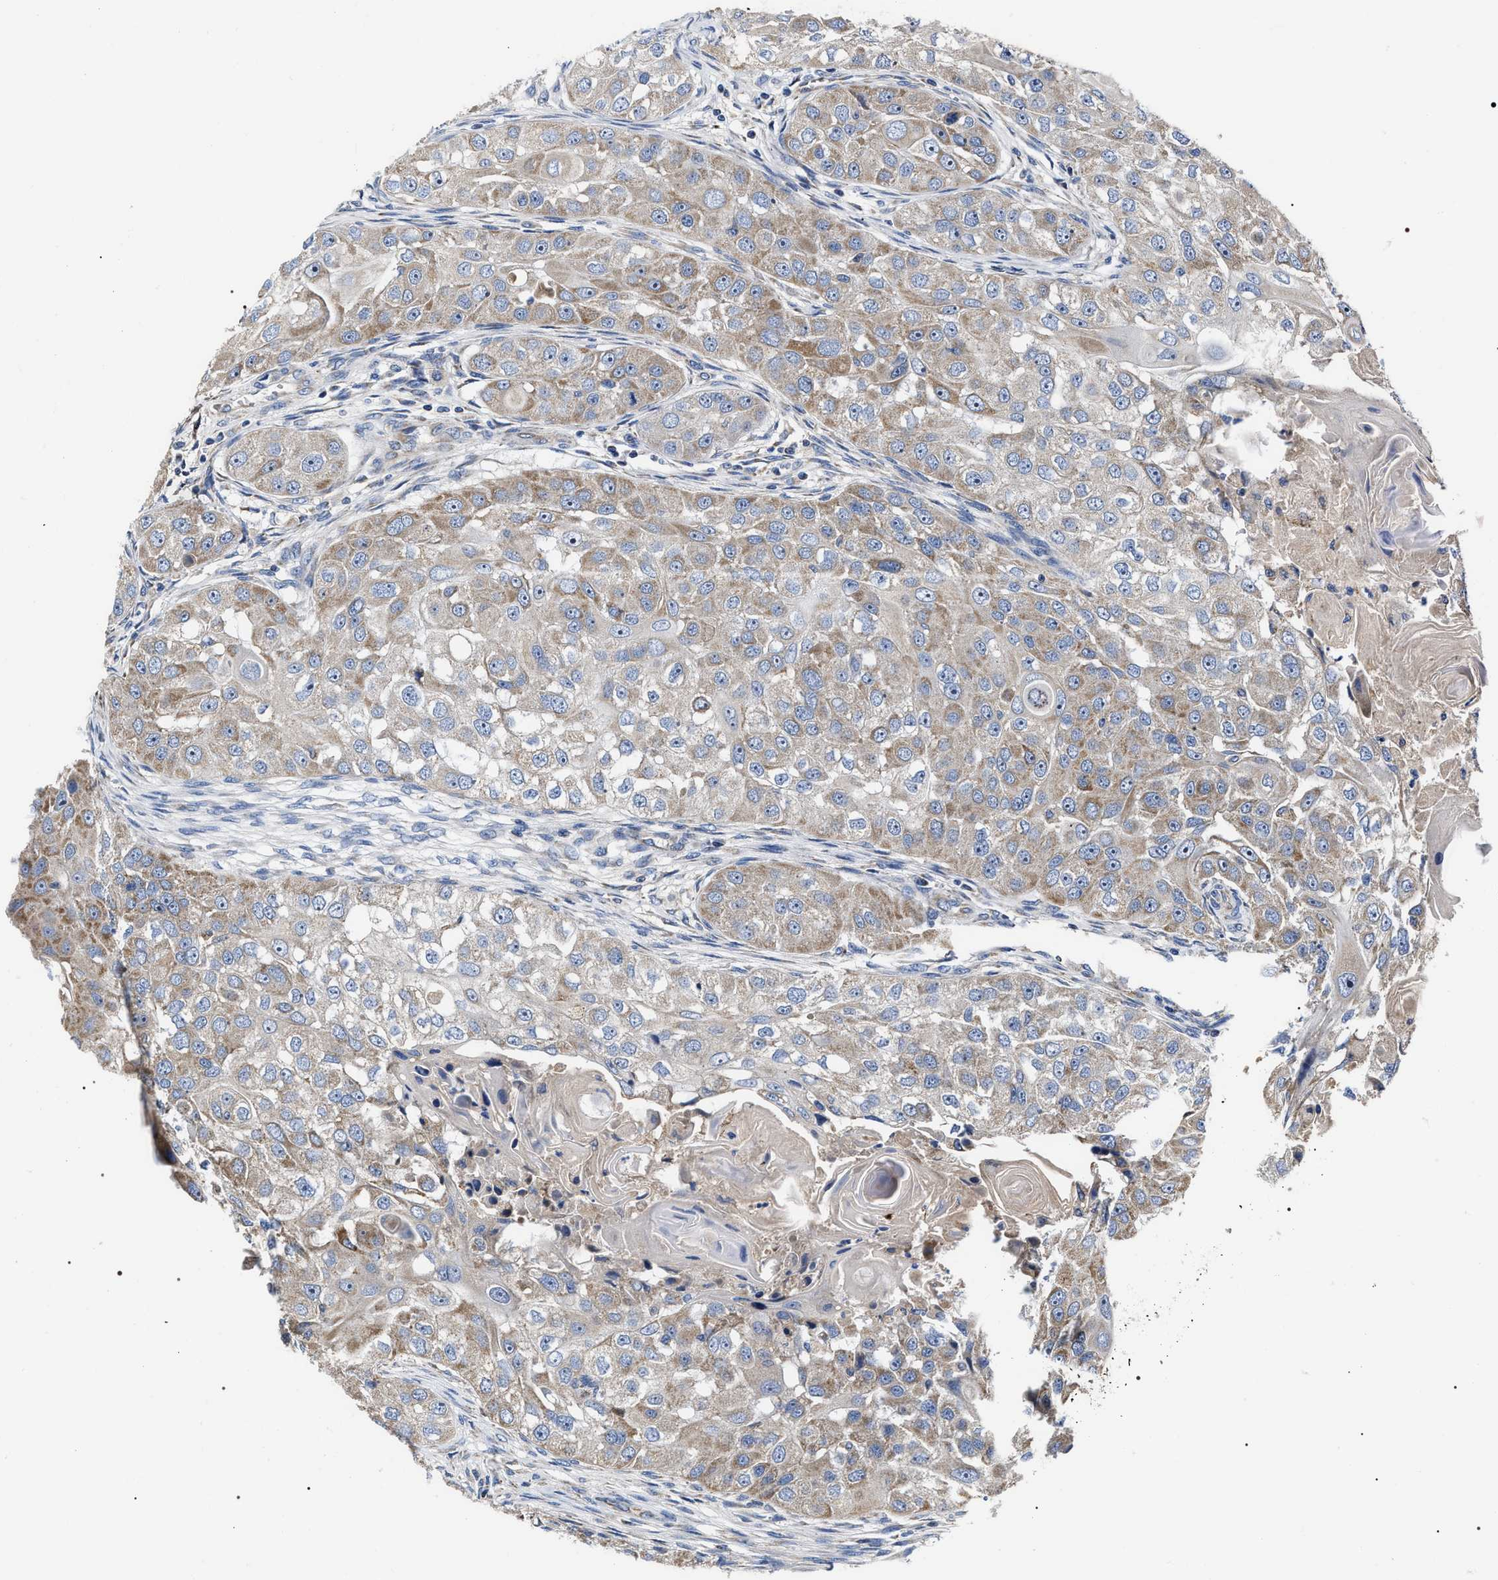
{"staining": {"intensity": "weak", "quantity": ">75%", "location": "cytoplasmic/membranous"}, "tissue": "head and neck cancer", "cell_type": "Tumor cells", "image_type": "cancer", "snomed": [{"axis": "morphology", "description": "Normal tissue, NOS"}, {"axis": "morphology", "description": "Squamous cell carcinoma, NOS"}, {"axis": "topography", "description": "Skeletal muscle"}, {"axis": "topography", "description": "Head-Neck"}], "caption": "High-magnification brightfield microscopy of head and neck cancer (squamous cell carcinoma) stained with DAB (3,3'-diaminobenzidine) (brown) and counterstained with hematoxylin (blue). tumor cells exhibit weak cytoplasmic/membranous positivity is identified in approximately>75% of cells.", "gene": "MACC1", "patient": {"sex": "male", "age": 51}}